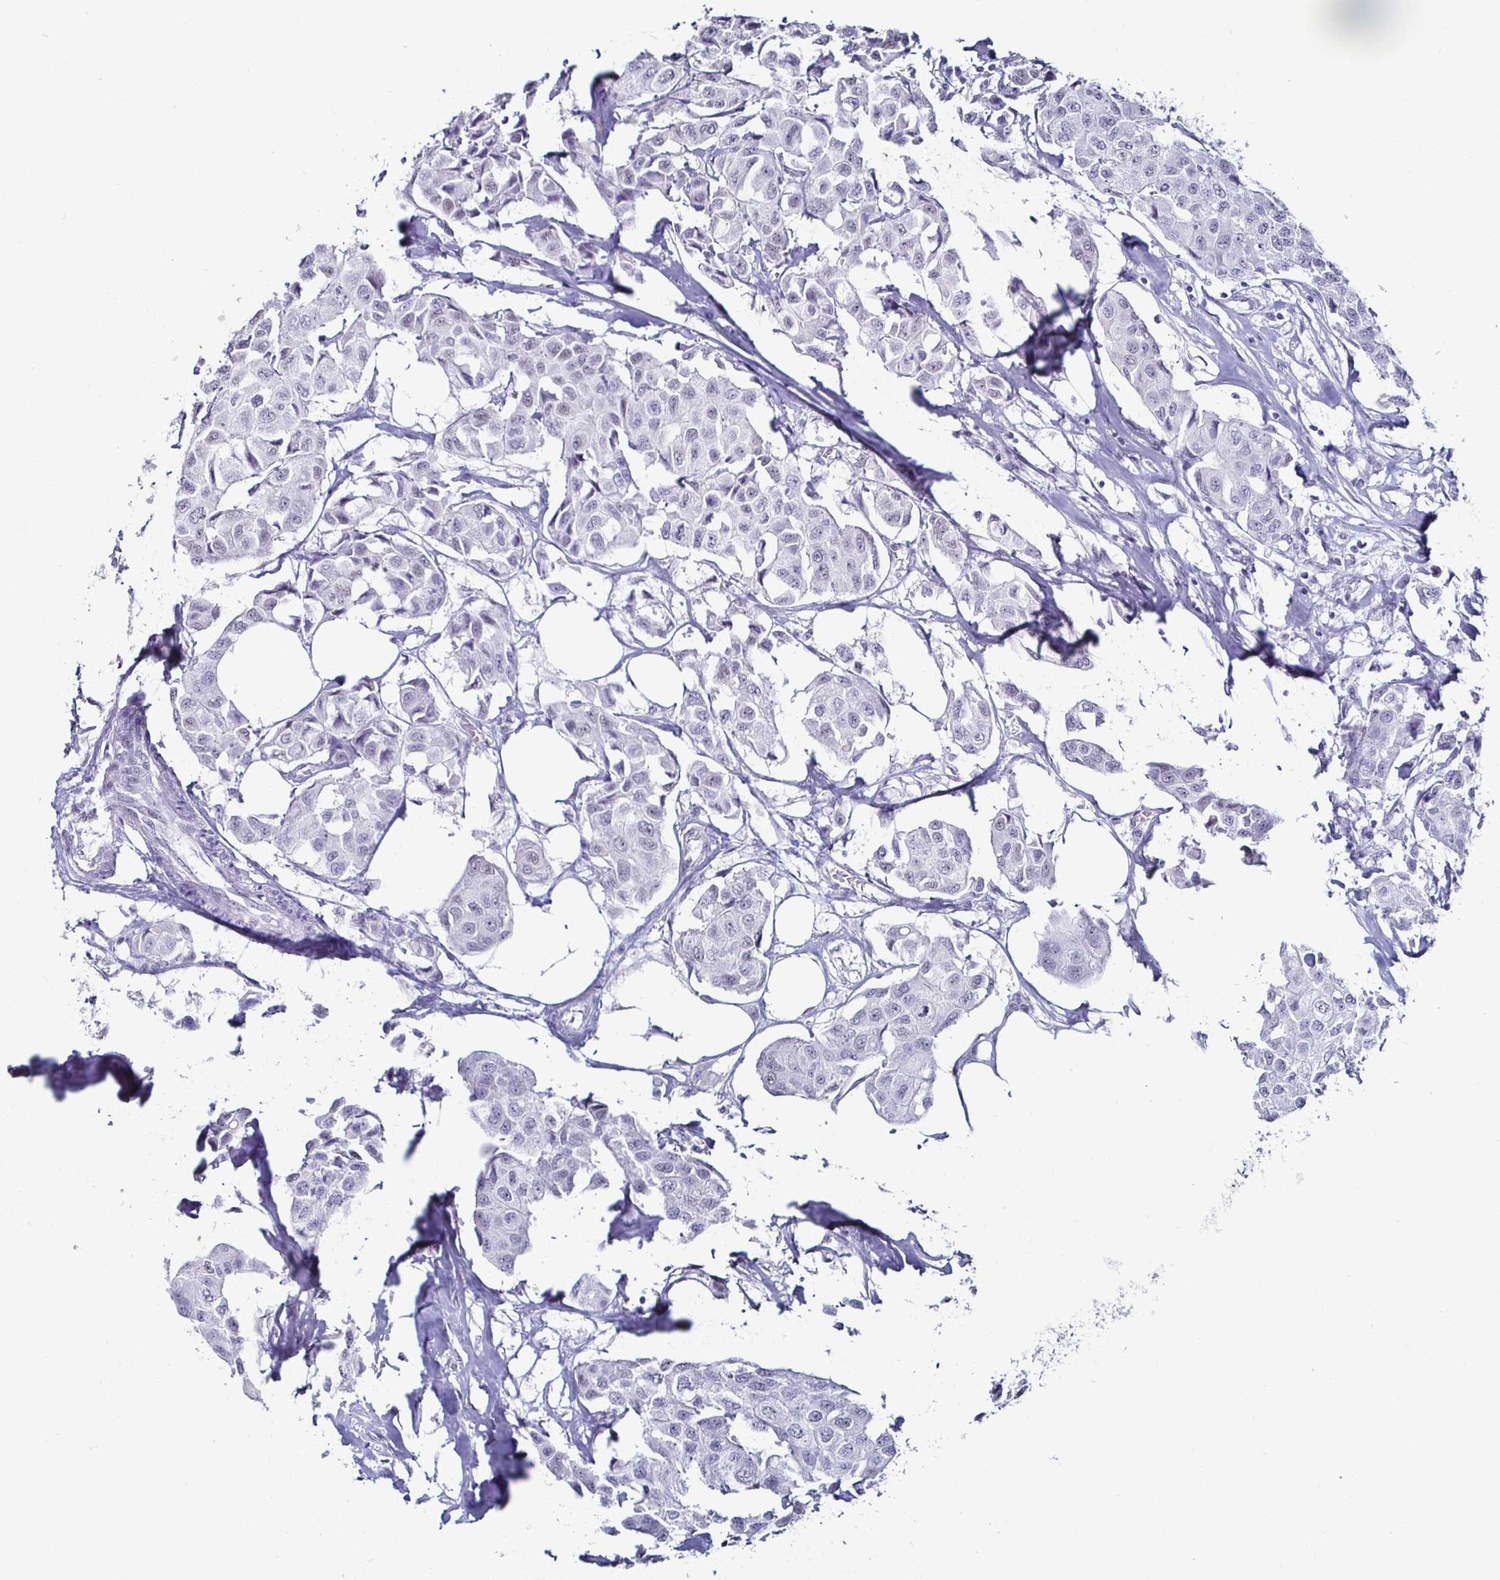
{"staining": {"intensity": "negative", "quantity": "none", "location": "none"}, "tissue": "breast cancer", "cell_type": "Tumor cells", "image_type": "cancer", "snomed": [{"axis": "morphology", "description": "Duct carcinoma"}, {"axis": "topography", "description": "Breast"}, {"axis": "topography", "description": "Lymph node"}], "caption": "DAB immunohistochemical staining of breast cancer (intraductal carcinoma) exhibits no significant positivity in tumor cells.", "gene": "DDX39B", "patient": {"sex": "female", "age": 80}}